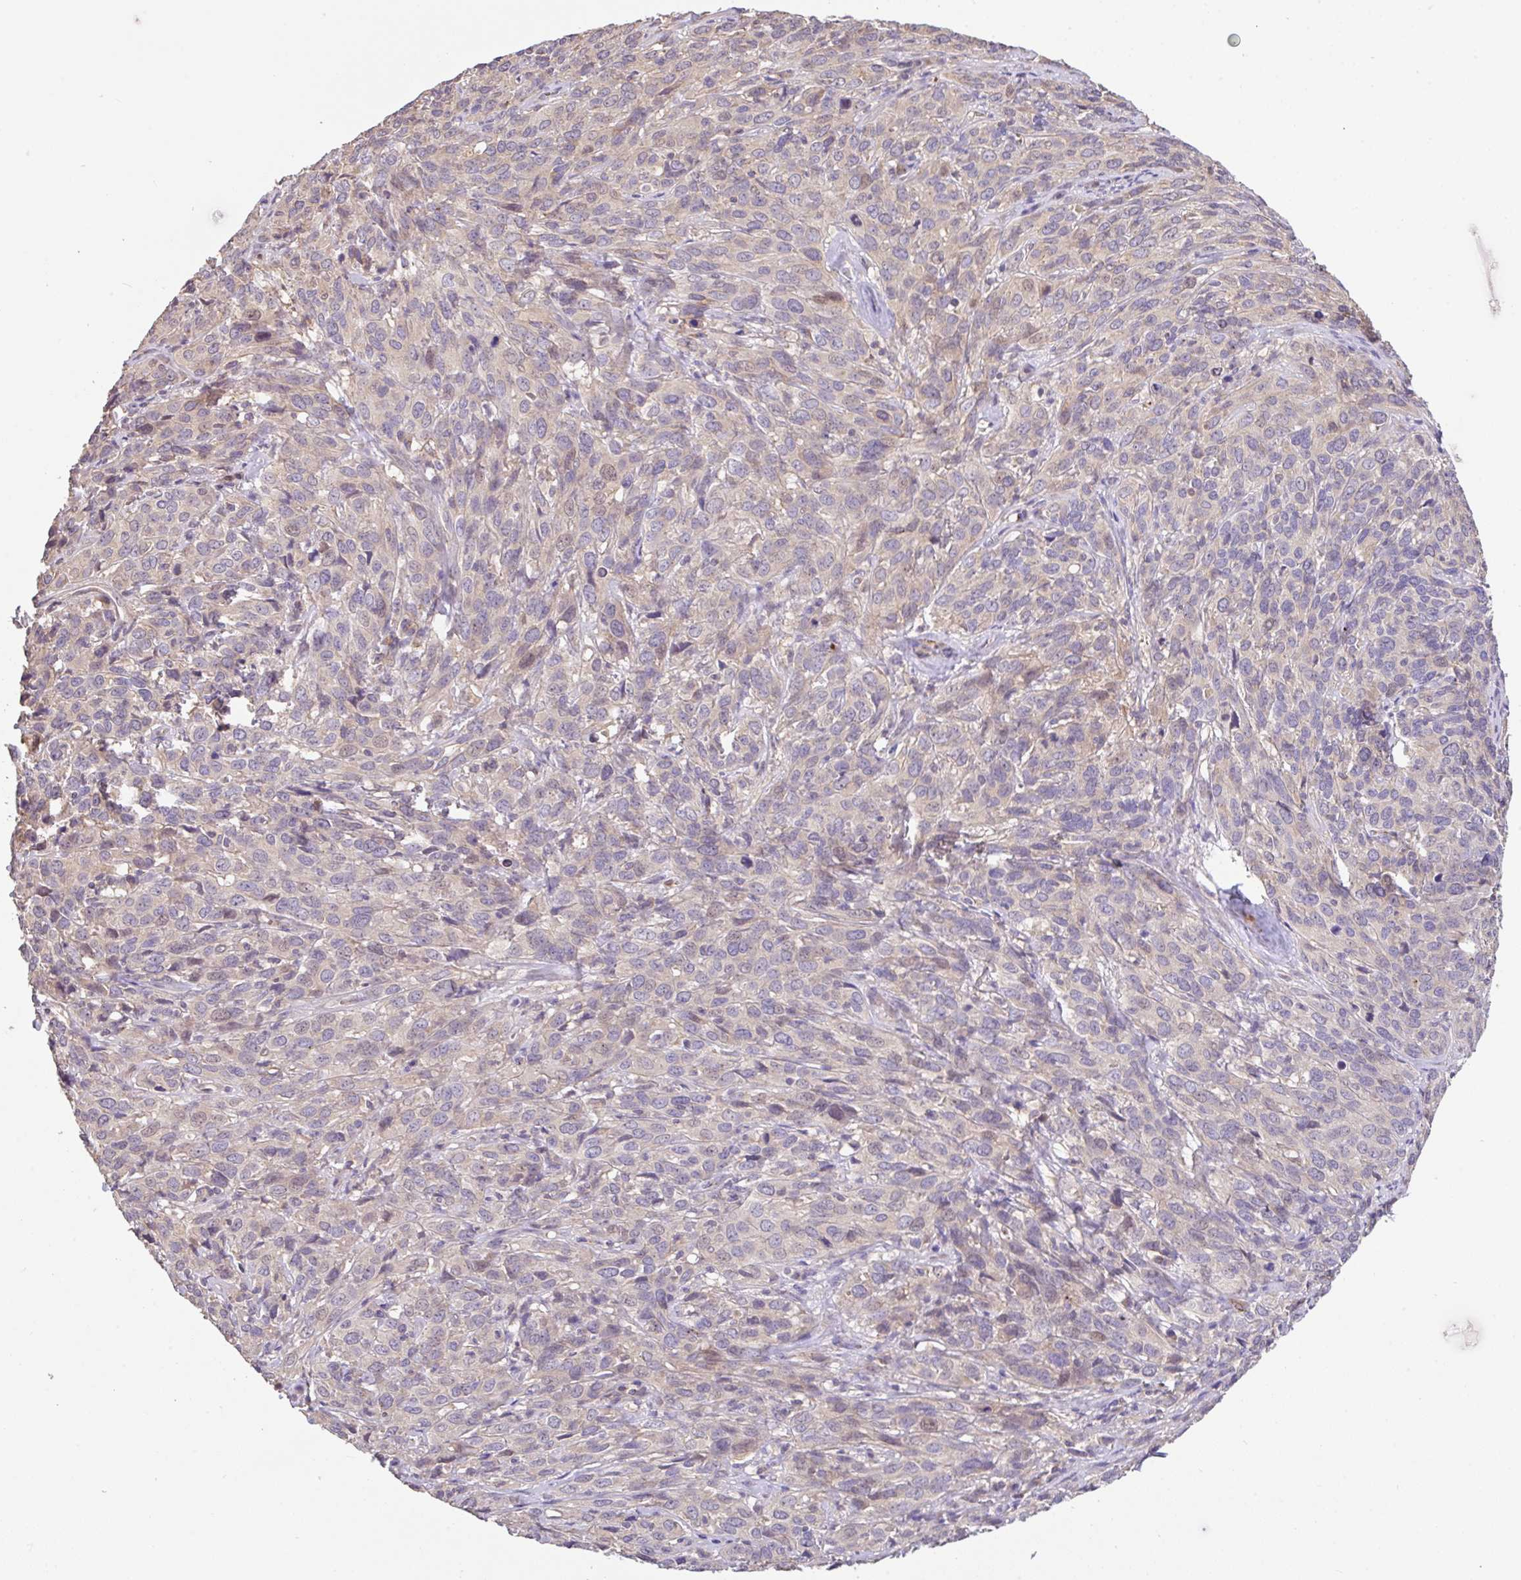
{"staining": {"intensity": "negative", "quantity": "none", "location": "none"}, "tissue": "cervical cancer", "cell_type": "Tumor cells", "image_type": "cancer", "snomed": [{"axis": "morphology", "description": "Squamous cell carcinoma, NOS"}, {"axis": "topography", "description": "Cervix"}], "caption": "The photomicrograph shows no staining of tumor cells in cervical cancer.", "gene": "C1QTNF9B", "patient": {"sex": "female", "age": 51}}